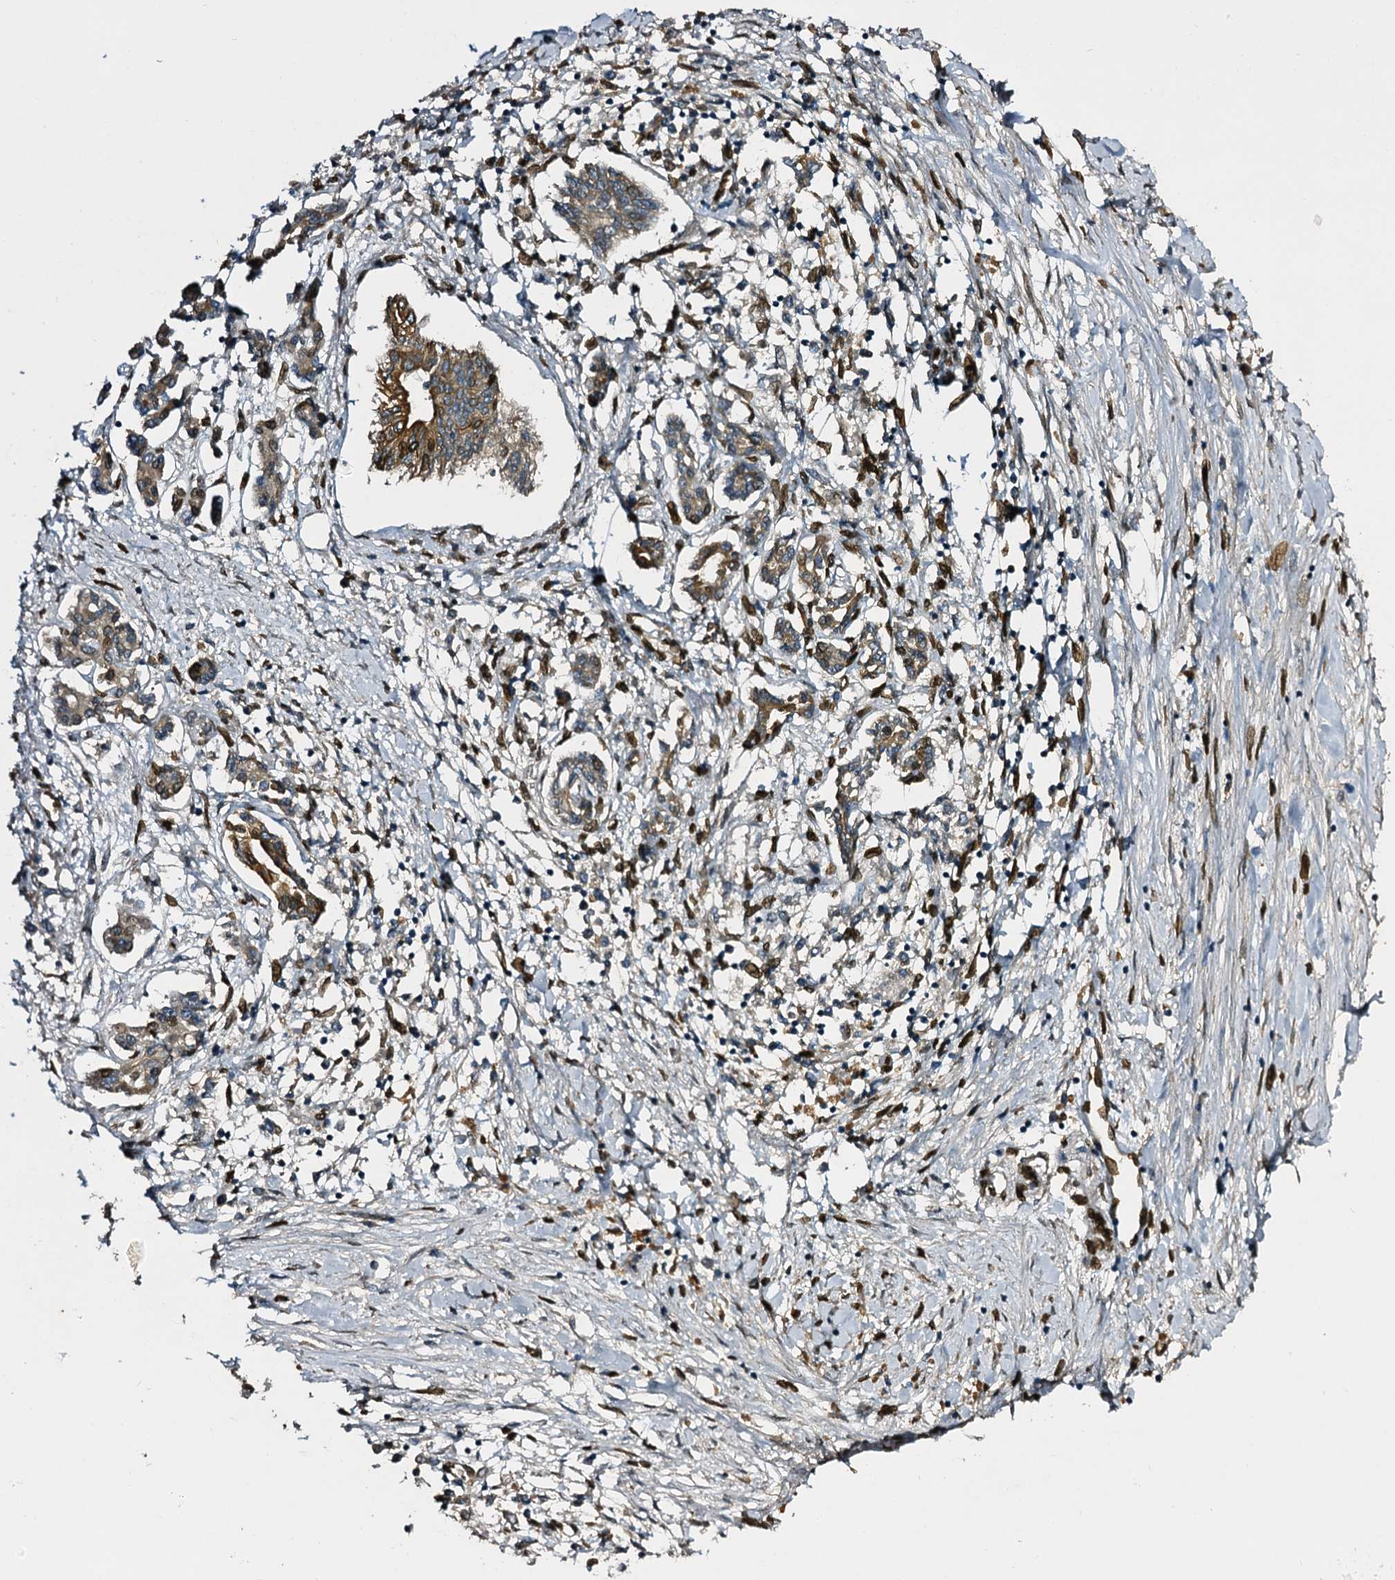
{"staining": {"intensity": "strong", "quantity": "25%-75%", "location": "cytoplasmic/membranous"}, "tissue": "pancreatic cancer", "cell_type": "Tumor cells", "image_type": "cancer", "snomed": [{"axis": "morphology", "description": "Adenocarcinoma, NOS"}, {"axis": "topography", "description": "Pancreas"}], "caption": "IHC (DAB (3,3'-diaminobenzidine)) staining of human pancreatic adenocarcinoma reveals strong cytoplasmic/membranous protein positivity in approximately 25%-75% of tumor cells. Immunohistochemistry stains the protein in brown and the nuclei are stained blue.", "gene": "SLC11A2", "patient": {"sex": "female", "age": 50}}